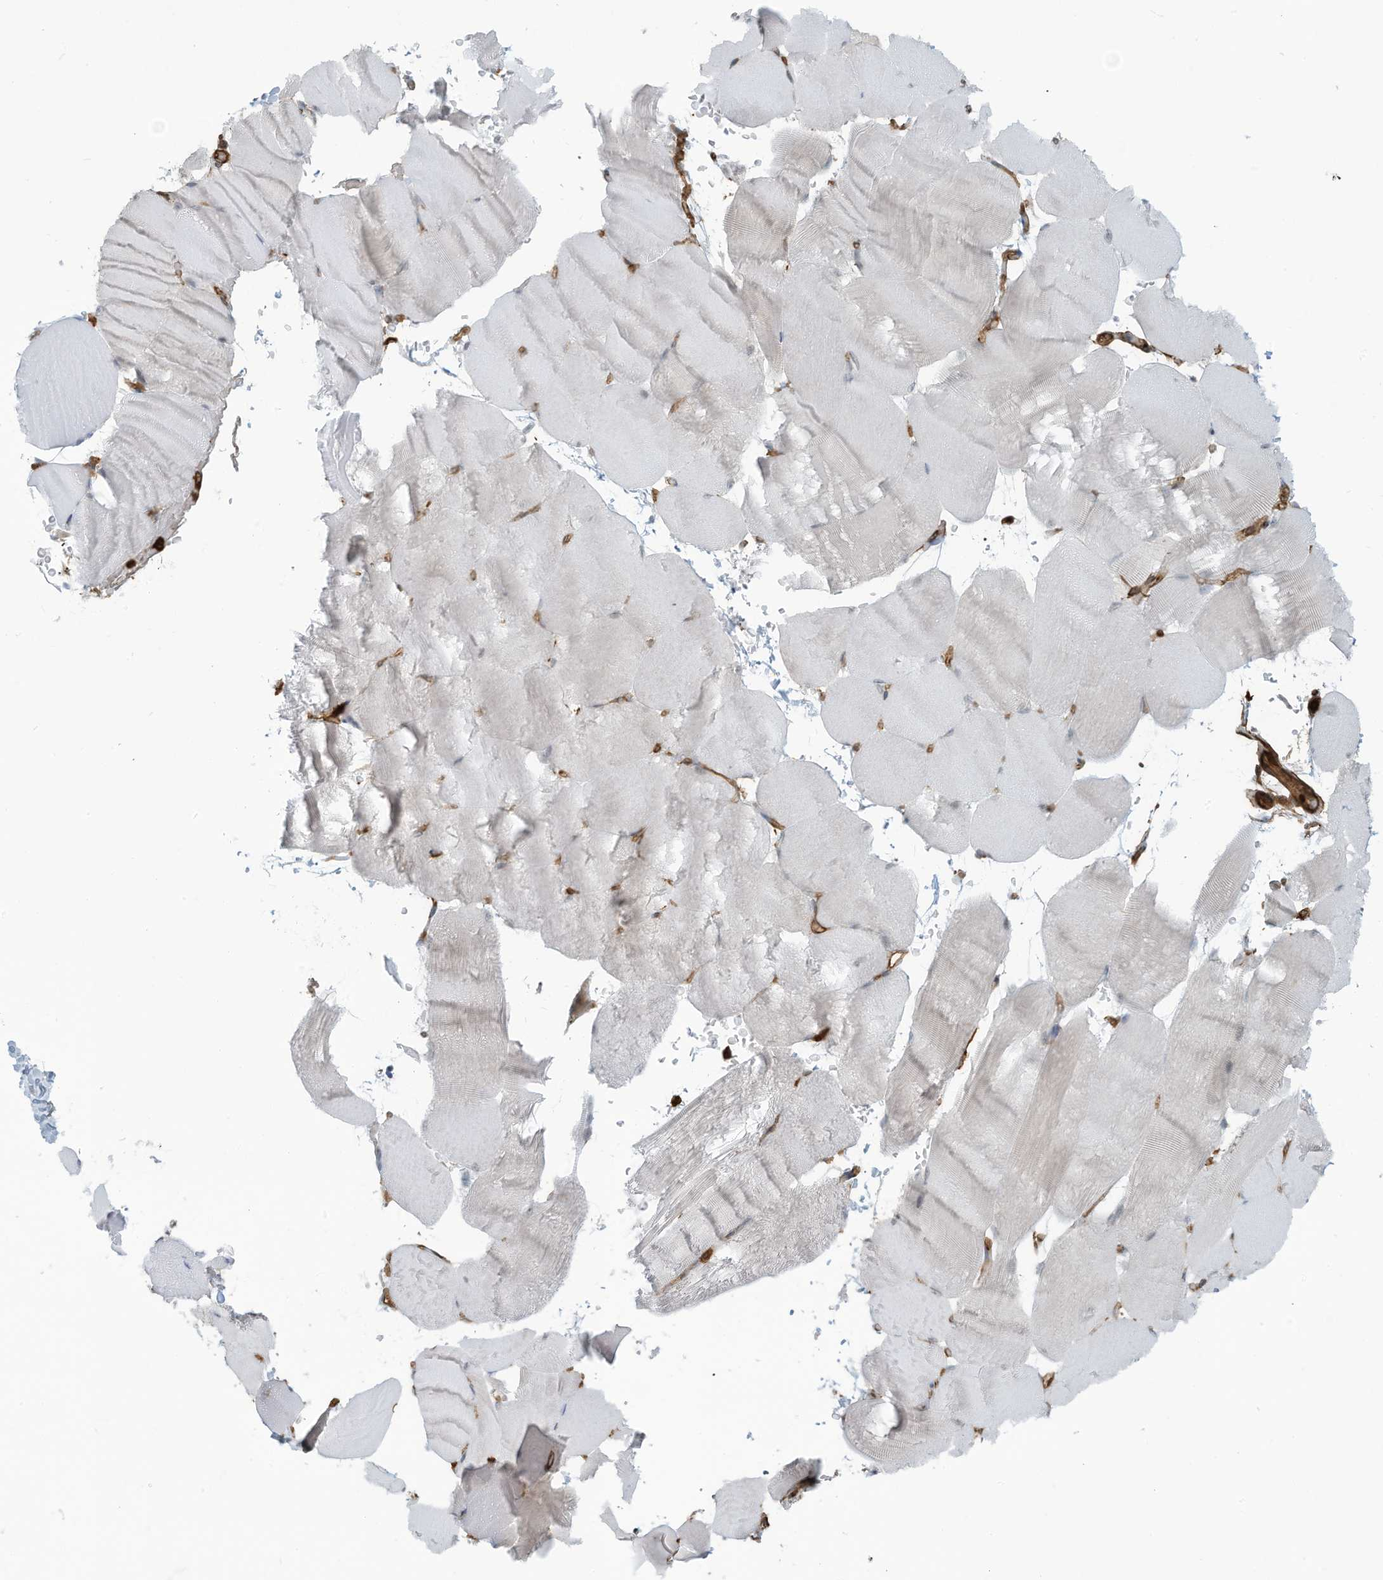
{"staining": {"intensity": "negative", "quantity": "none", "location": "none"}, "tissue": "skeletal muscle", "cell_type": "Myocytes", "image_type": "normal", "snomed": [{"axis": "morphology", "description": "Normal tissue, NOS"}, {"axis": "topography", "description": "Skeletal muscle"}, {"axis": "topography", "description": "Parathyroid gland"}], "caption": "Human skeletal muscle stained for a protein using immunohistochemistry reveals no staining in myocytes.", "gene": "SLC9A2", "patient": {"sex": "female", "age": 37}}